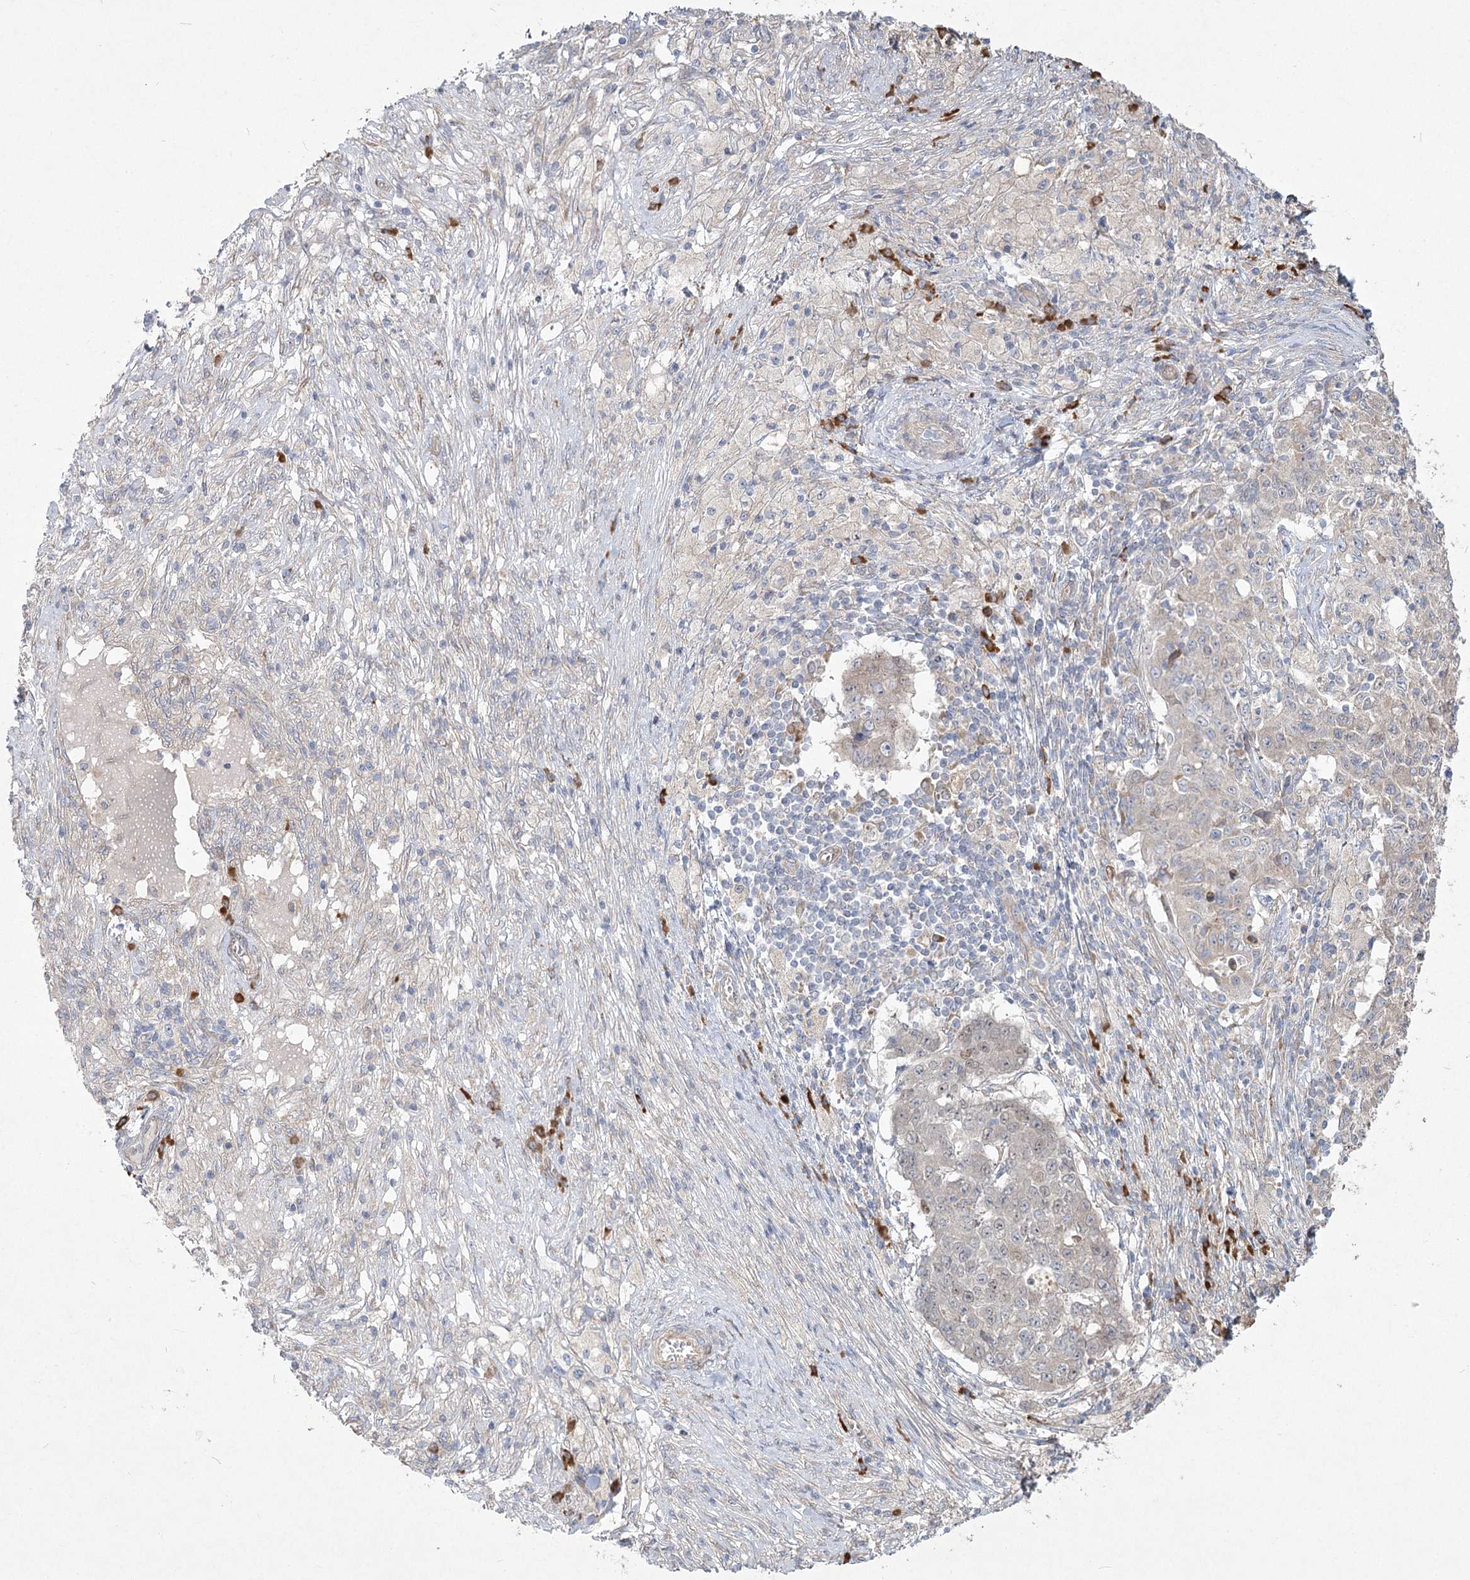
{"staining": {"intensity": "weak", "quantity": "25%-75%", "location": "nuclear"}, "tissue": "ovarian cancer", "cell_type": "Tumor cells", "image_type": "cancer", "snomed": [{"axis": "morphology", "description": "Carcinoma, endometroid"}, {"axis": "topography", "description": "Ovary"}], "caption": "Protein staining reveals weak nuclear expression in approximately 25%-75% of tumor cells in ovarian cancer (endometroid carcinoma).", "gene": "CAMTA1", "patient": {"sex": "female", "age": 42}}